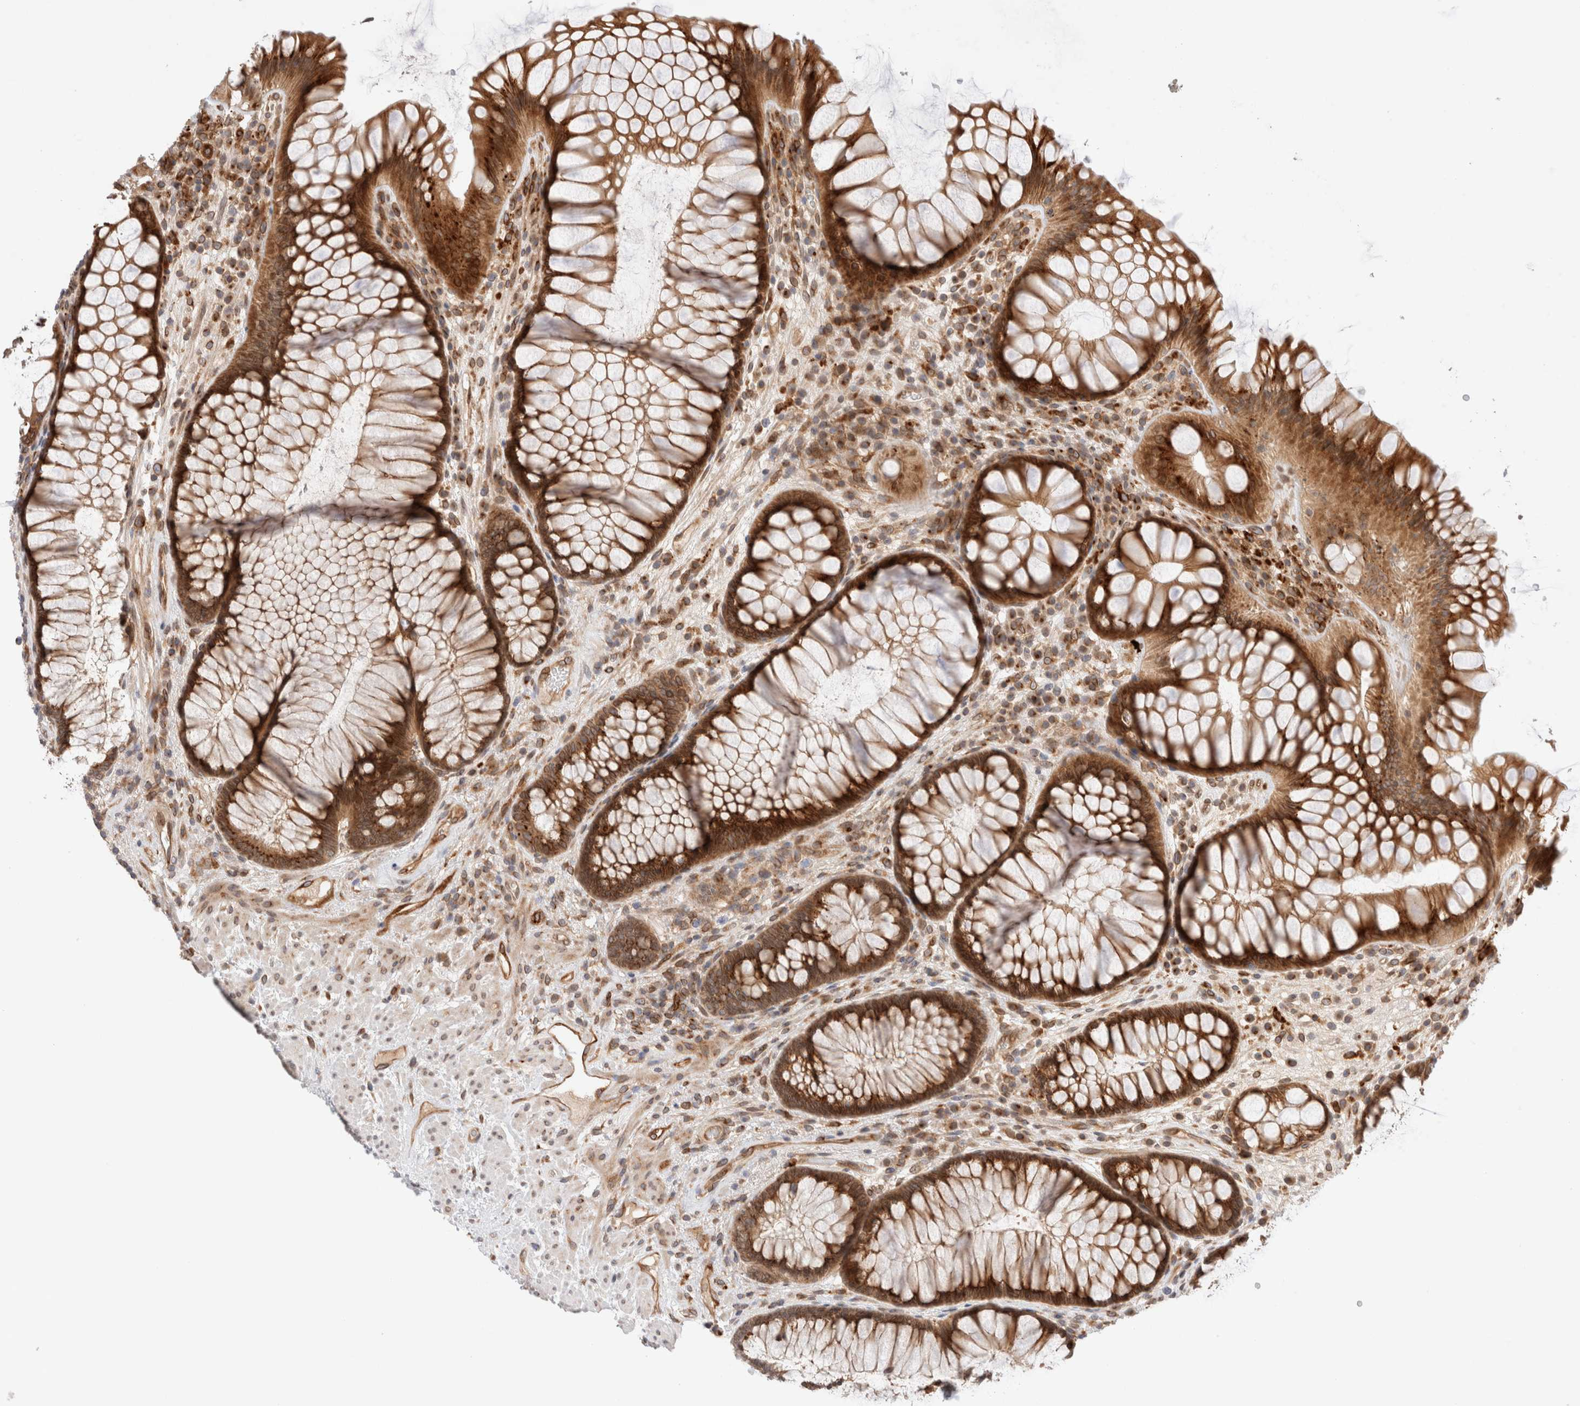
{"staining": {"intensity": "strong", "quantity": ">75%", "location": "cytoplasmic/membranous"}, "tissue": "rectum", "cell_type": "Glandular cells", "image_type": "normal", "snomed": [{"axis": "morphology", "description": "Normal tissue, NOS"}, {"axis": "topography", "description": "Rectum"}], "caption": "The micrograph demonstrates immunohistochemical staining of unremarkable rectum. There is strong cytoplasmic/membranous expression is identified in approximately >75% of glandular cells.", "gene": "GCN1", "patient": {"sex": "male", "age": 51}}